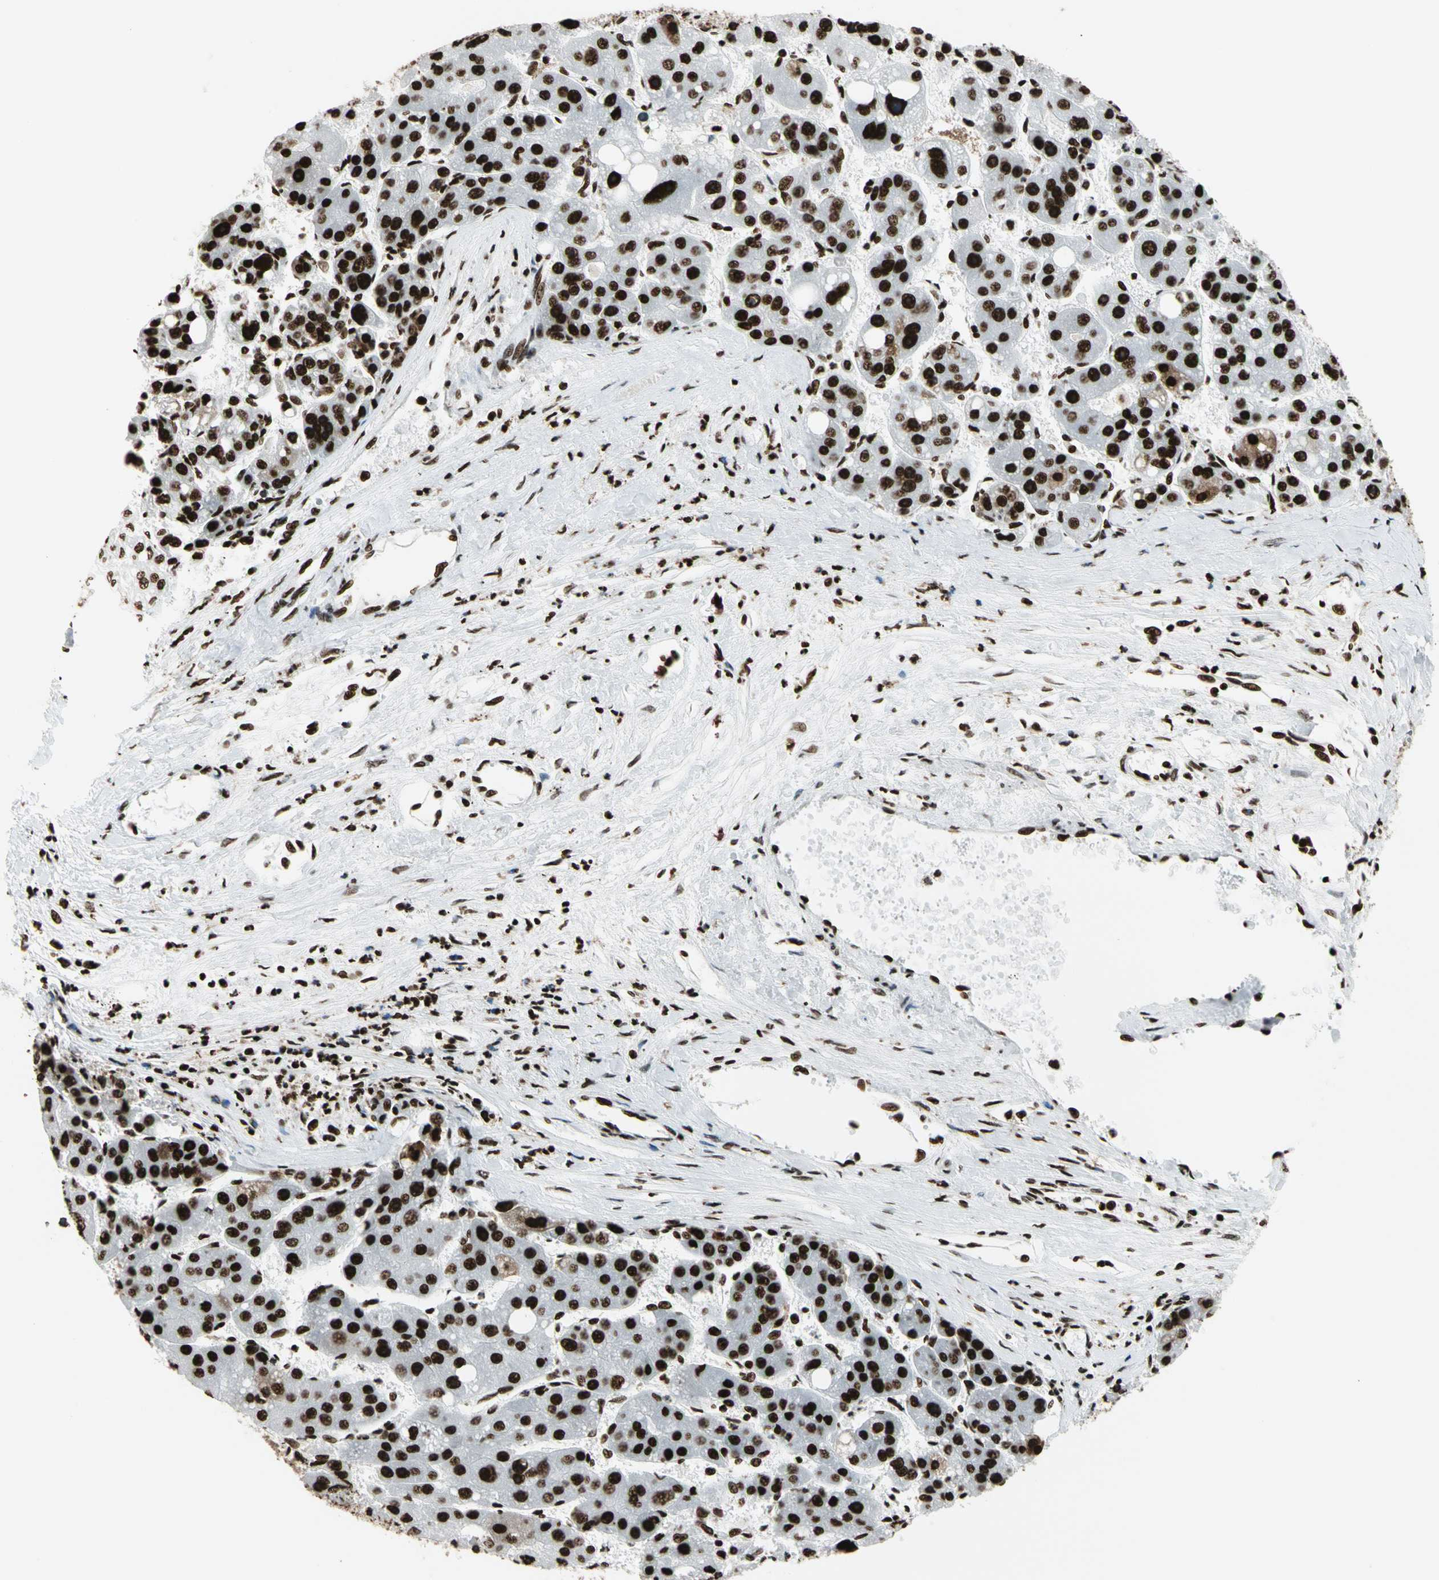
{"staining": {"intensity": "strong", "quantity": ">75%", "location": "nuclear"}, "tissue": "liver cancer", "cell_type": "Tumor cells", "image_type": "cancer", "snomed": [{"axis": "morphology", "description": "Carcinoma, Hepatocellular, NOS"}, {"axis": "topography", "description": "Liver"}], "caption": "Liver hepatocellular carcinoma stained with a protein marker exhibits strong staining in tumor cells.", "gene": "CCAR1", "patient": {"sex": "female", "age": 61}}